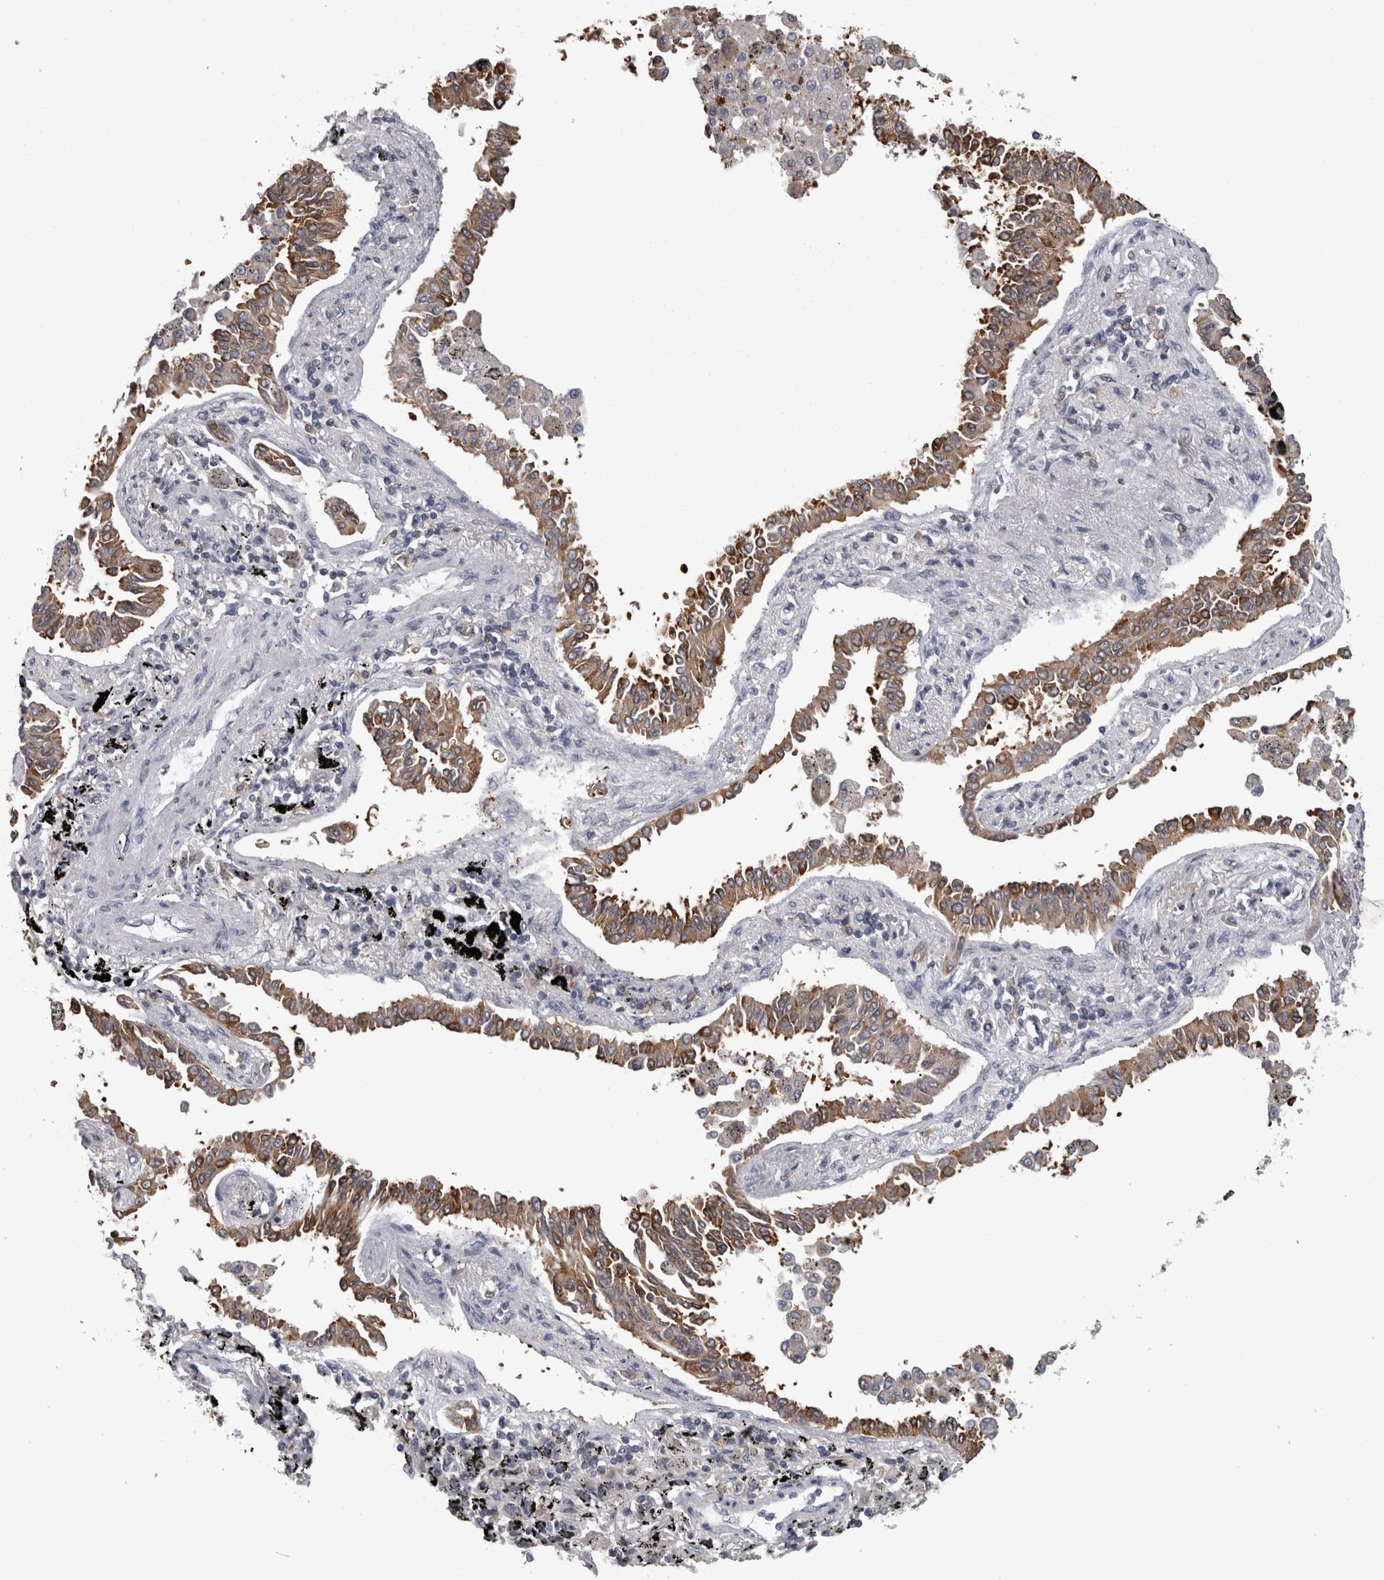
{"staining": {"intensity": "moderate", "quantity": ">75%", "location": "cytoplasmic/membranous"}, "tissue": "lung cancer", "cell_type": "Tumor cells", "image_type": "cancer", "snomed": [{"axis": "morphology", "description": "Normal tissue, NOS"}, {"axis": "morphology", "description": "Adenocarcinoma, NOS"}, {"axis": "topography", "description": "Lung"}], "caption": "The histopathology image reveals a brown stain indicating the presence of a protein in the cytoplasmic/membranous of tumor cells in lung cancer.", "gene": "PON3", "patient": {"sex": "male", "age": 59}}